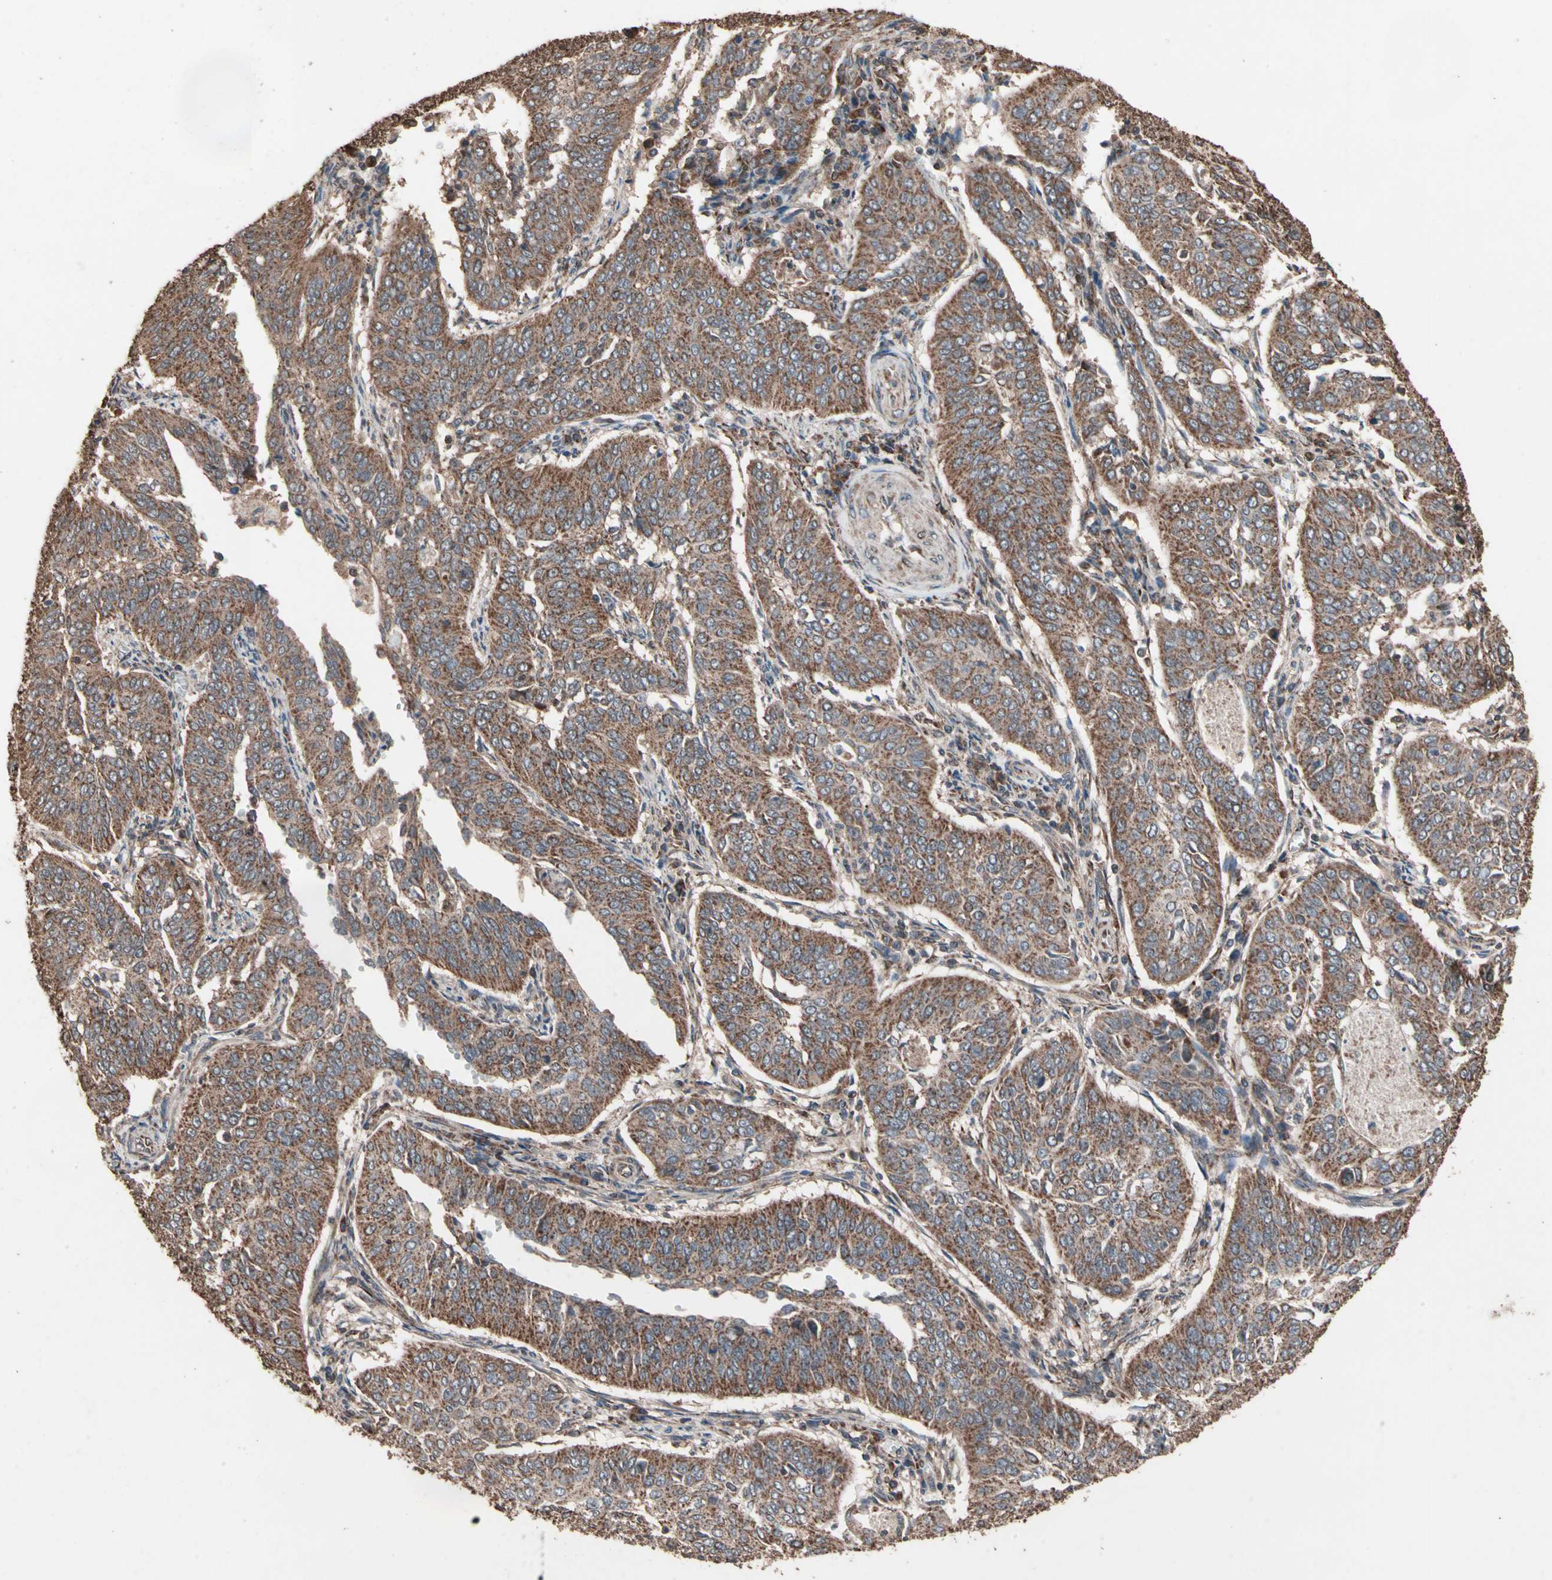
{"staining": {"intensity": "moderate", "quantity": ">75%", "location": "cytoplasmic/membranous"}, "tissue": "cervical cancer", "cell_type": "Tumor cells", "image_type": "cancer", "snomed": [{"axis": "morphology", "description": "Normal tissue, NOS"}, {"axis": "morphology", "description": "Squamous cell carcinoma, NOS"}, {"axis": "topography", "description": "Cervix"}], "caption": "Protein expression analysis of cervical cancer exhibits moderate cytoplasmic/membranous expression in about >75% of tumor cells.", "gene": "MRPL2", "patient": {"sex": "female", "age": 39}}